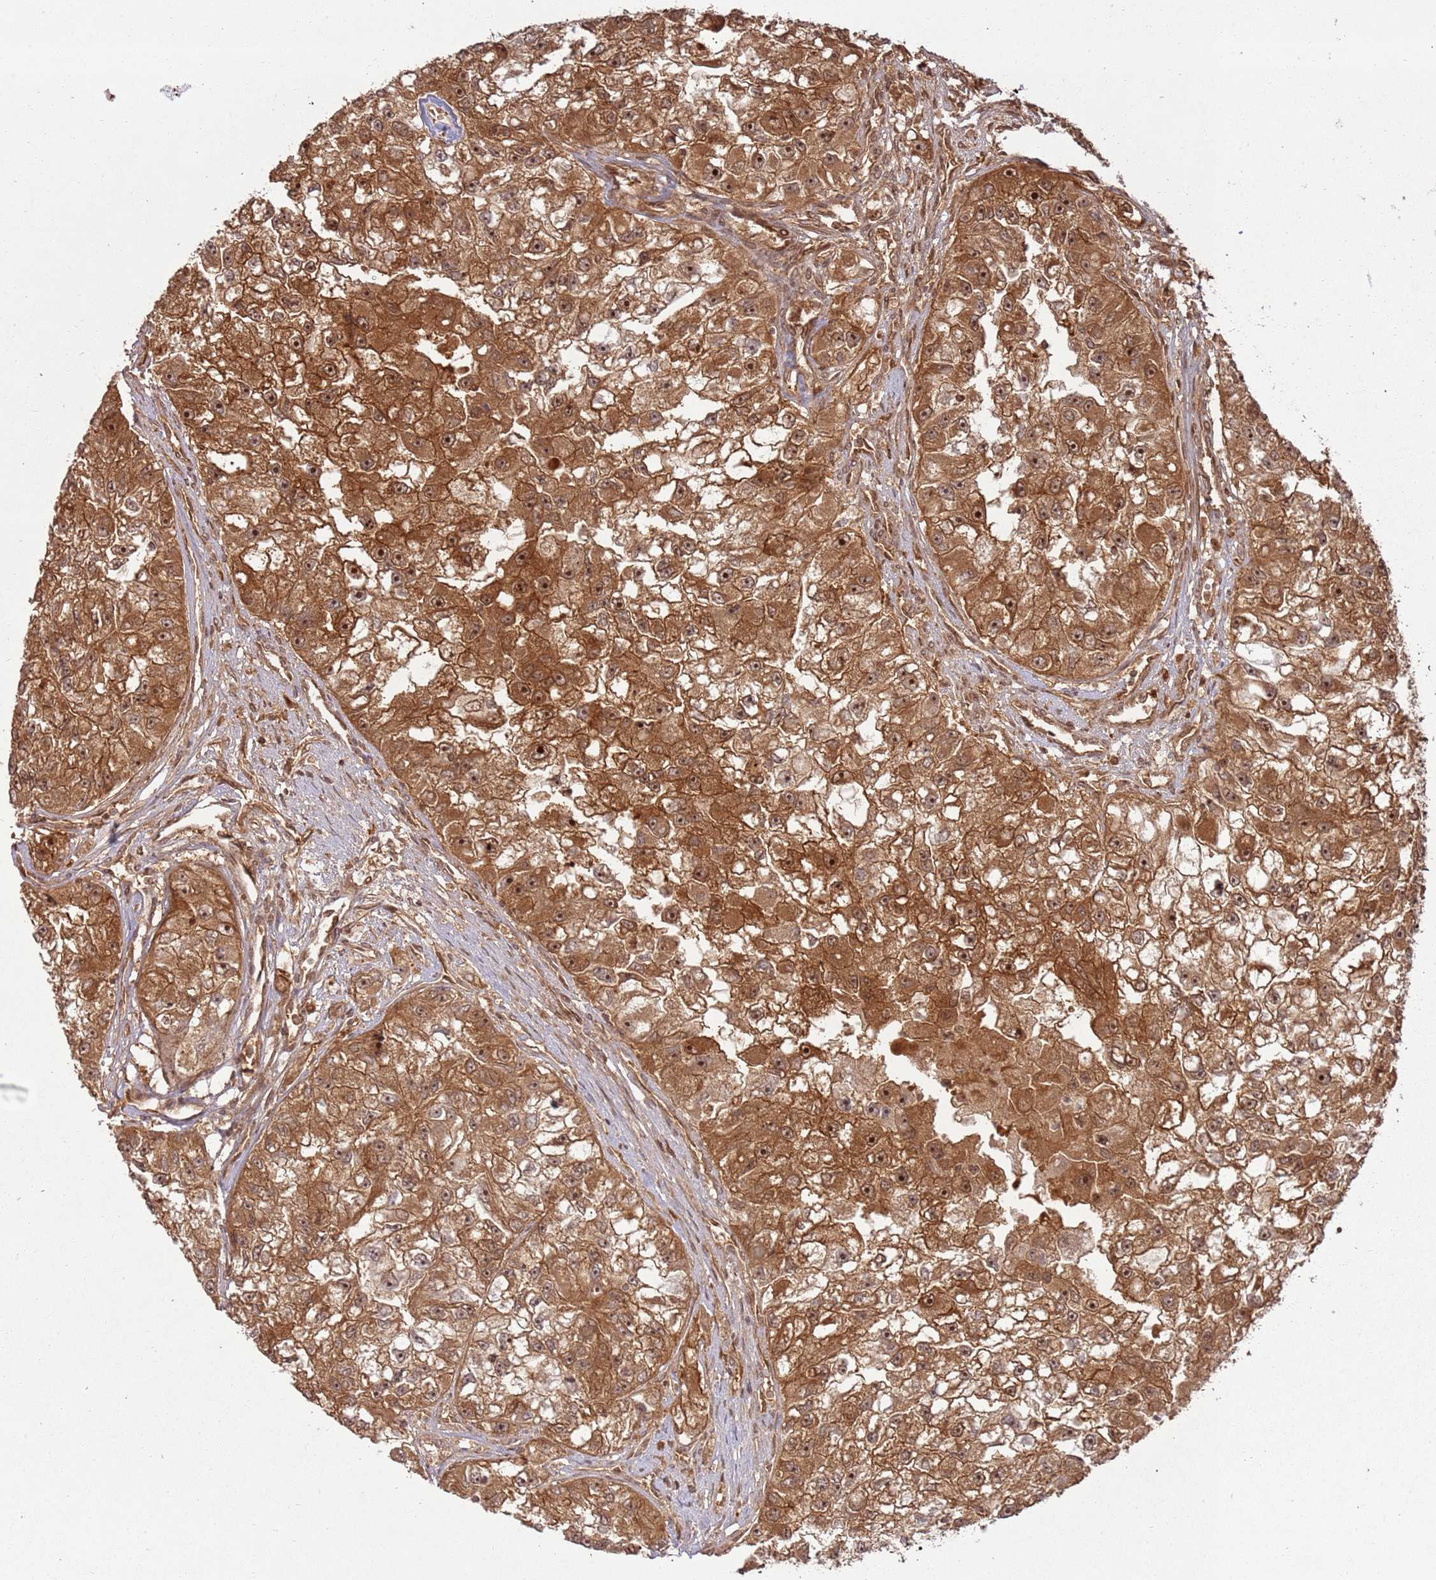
{"staining": {"intensity": "strong", "quantity": ">75%", "location": "cytoplasmic/membranous,nuclear"}, "tissue": "renal cancer", "cell_type": "Tumor cells", "image_type": "cancer", "snomed": [{"axis": "morphology", "description": "Adenocarcinoma, NOS"}, {"axis": "topography", "description": "Kidney"}], "caption": "Renal cancer tissue displays strong cytoplasmic/membranous and nuclear positivity in about >75% of tumor cells, visualized by immunohistochemistry. (DAB = brown stain, brightfield microscopy at high magnification).", "gene": "TBC1D13", "patient": {"sex": "male", "age": 63}}